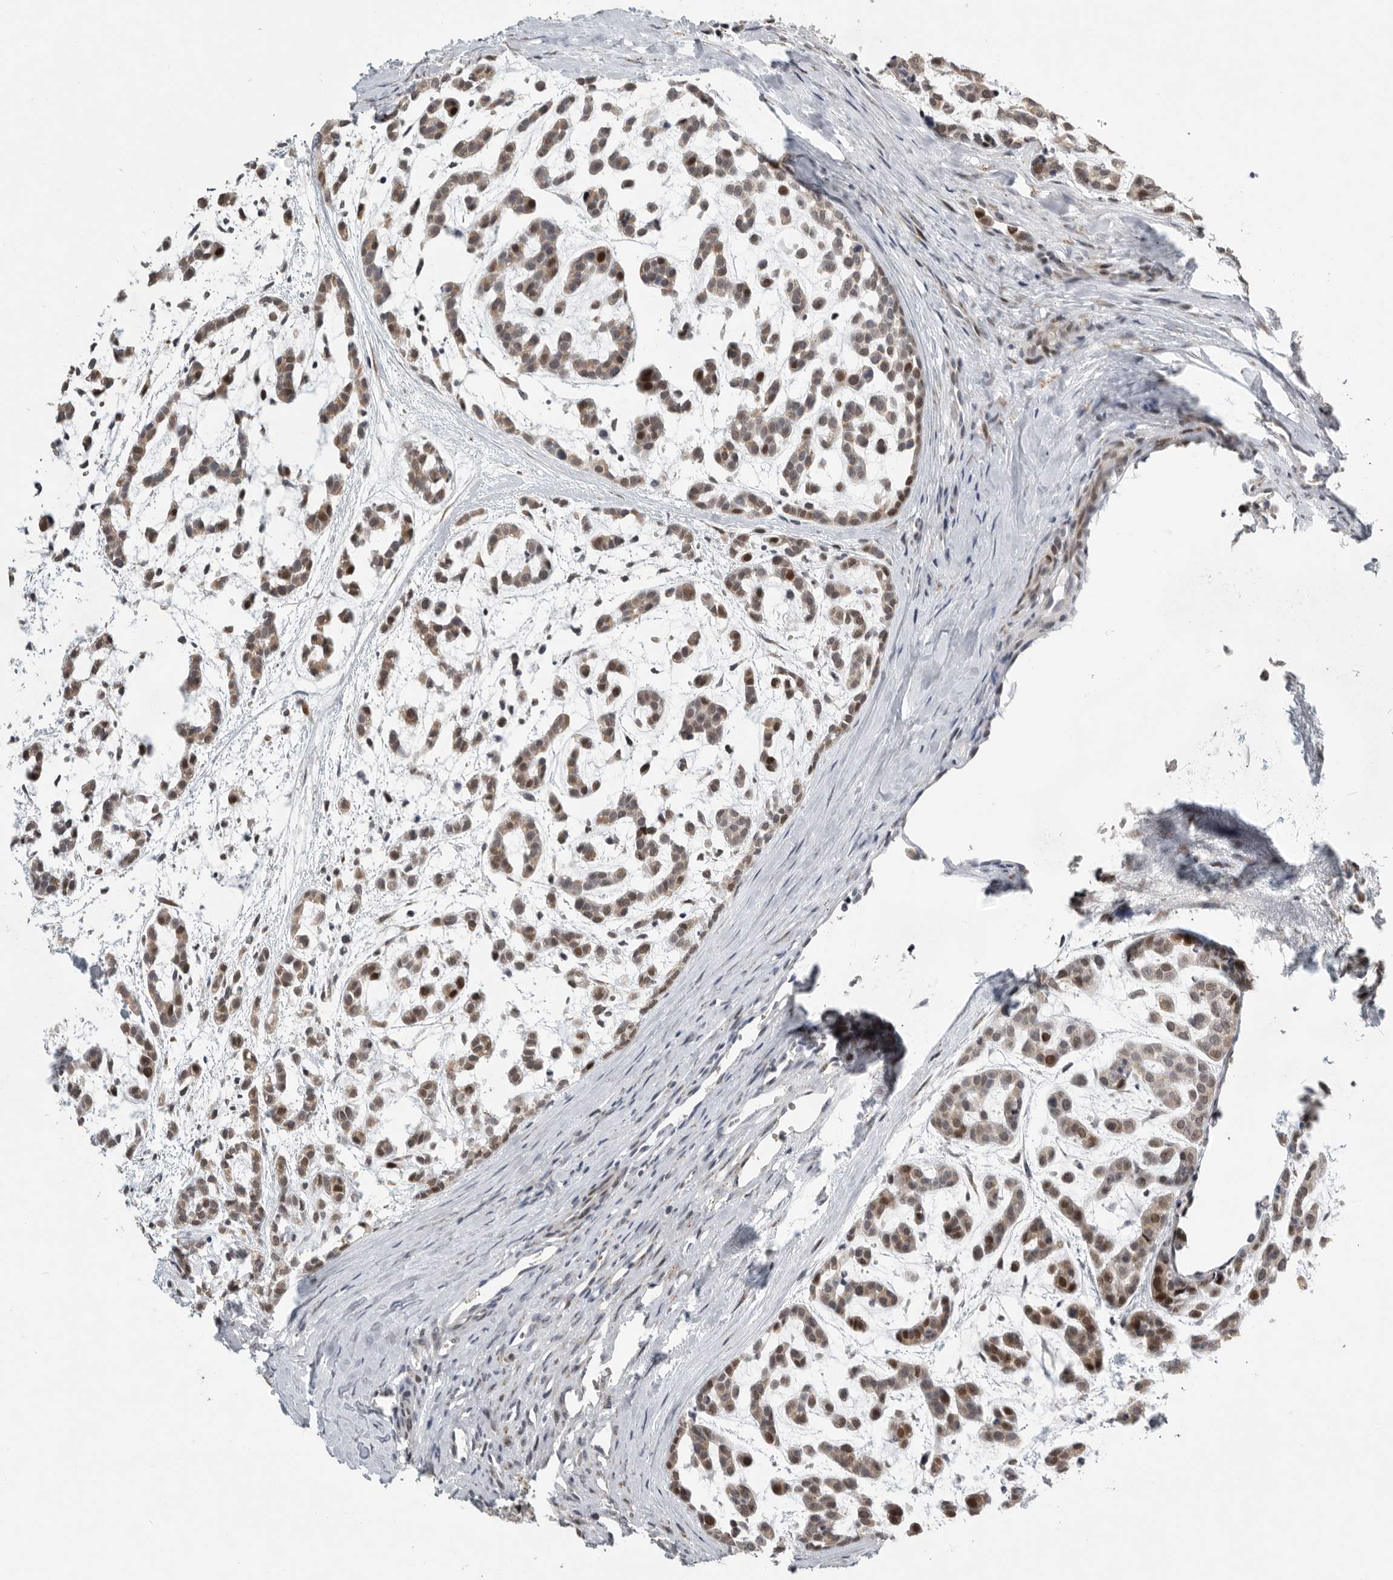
{"staining": {"intensity": "weak", "quantity": ">75%", "location": "cytoplasmic/membranous,nuclear"}, "tissue": "head and neck cancer", "cell_type": "Tumor cells", "image_type": "cancer", "snomed": [{"axis": "morphology", "description": "Adenocarcinoma, NOS"}, {"axis": "morphology", "description": "Adenoma, NOS"}, {"axis": "topography", "description": "Head-Neck"}], "caption": "High-magnification brightfield microscopy of head and neck cancer (adenocarcinoma) stained with DAB (brown) and counterstained with hematoxylin (blue). tumor cells exhibit weak cytoplasmic/membranous and nuclear positivity is appreciated in approximately>75% of cells.", "gene": "PCMTD1", "patient": {"sex": "female", "age": 55}}